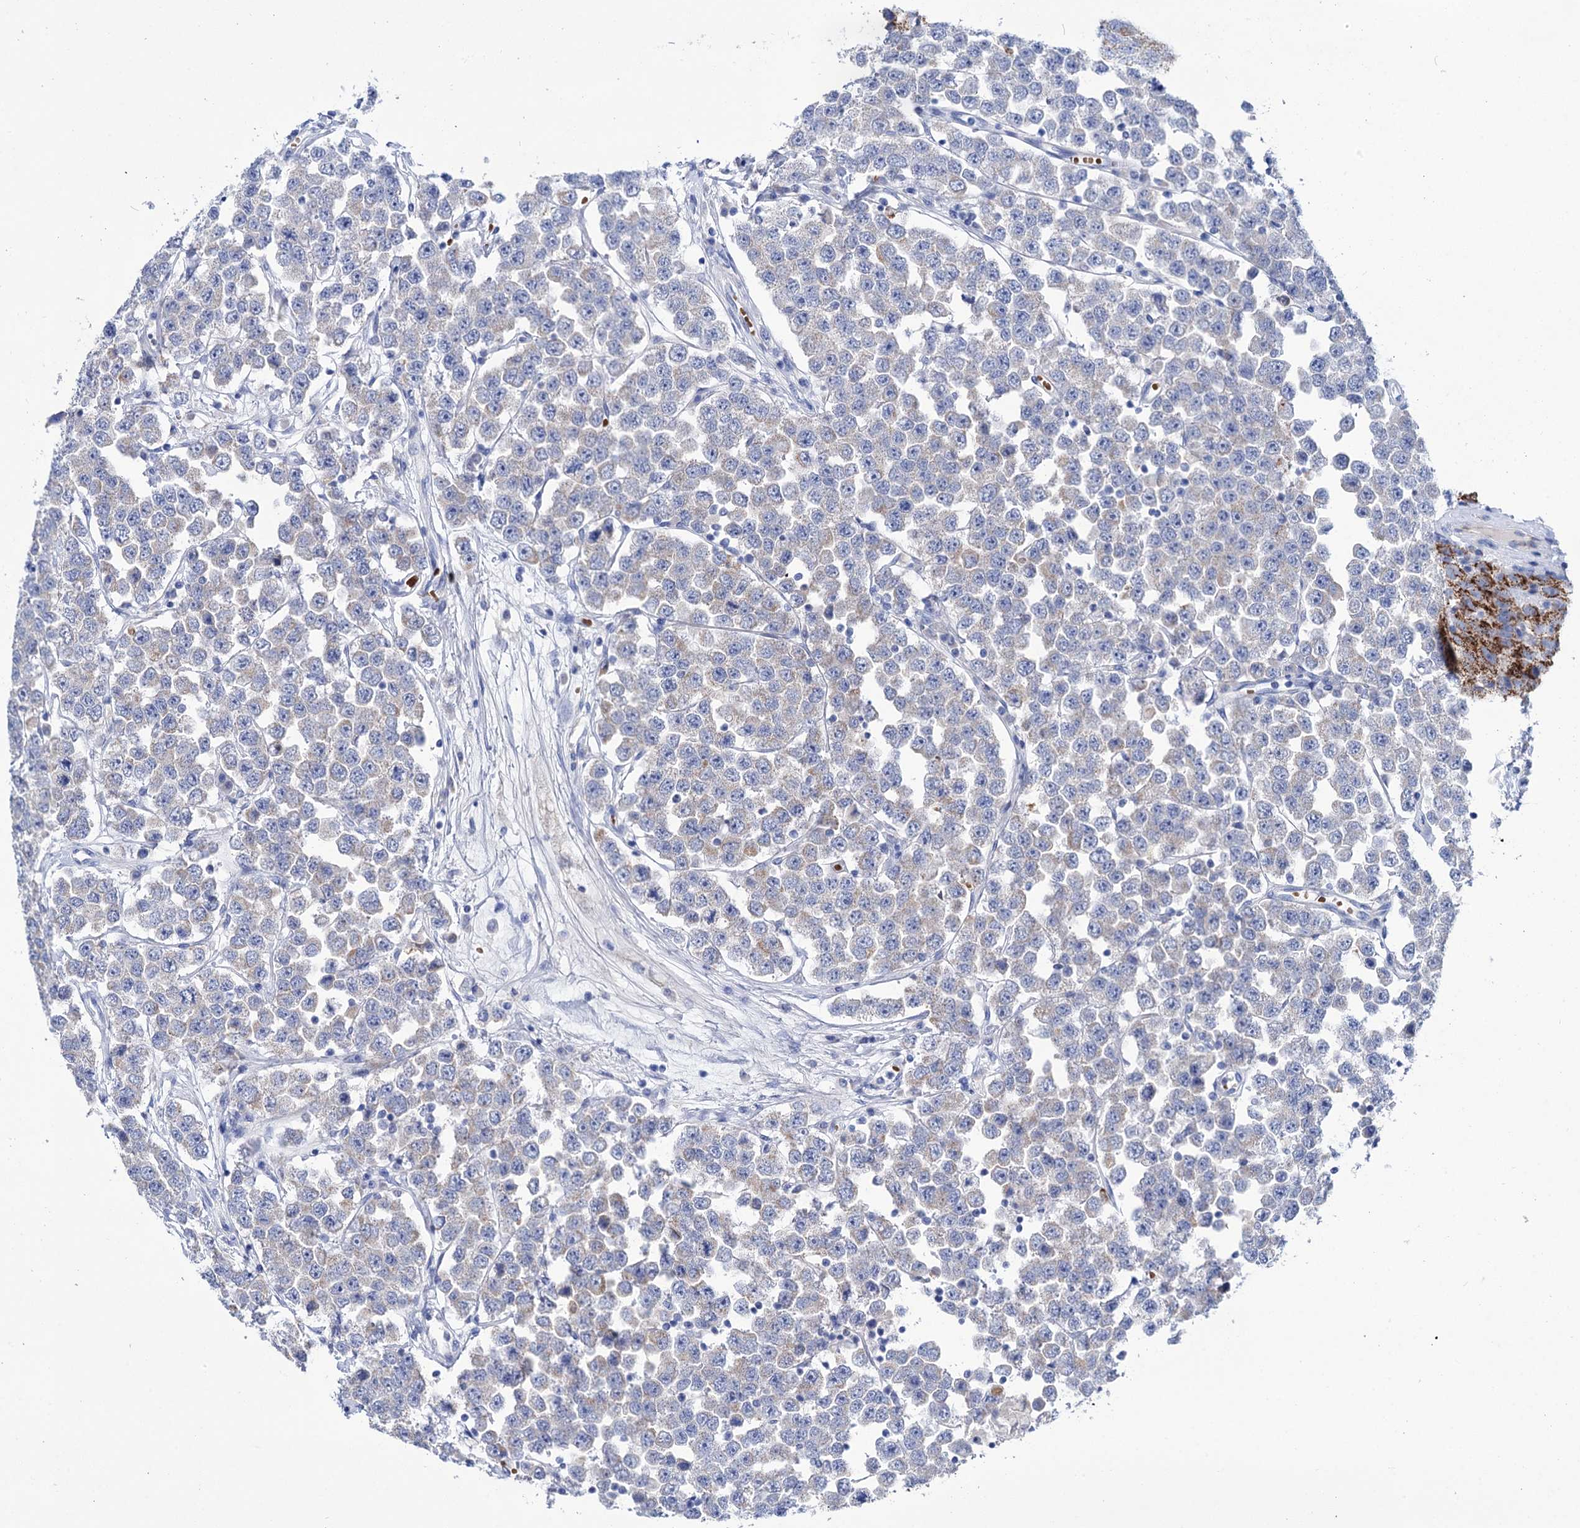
{"staining": {"intensity": "negative", "quantity": "none", "location": "none"}, "tissue": "testis cancer", "cell_type": "Tumor cells", "image_type": "cancer", "snomed": [{"axis": "morphology", "description": "Seminoma, NOS"}, {"axis": "topography", "description": "Testis"}], "caption": "There is no significant expression in tumor cells of testis cancer. Nuclei are stained in blue.", "gene": "YARS2", "patient": {"sex": "male", "age": 28}}